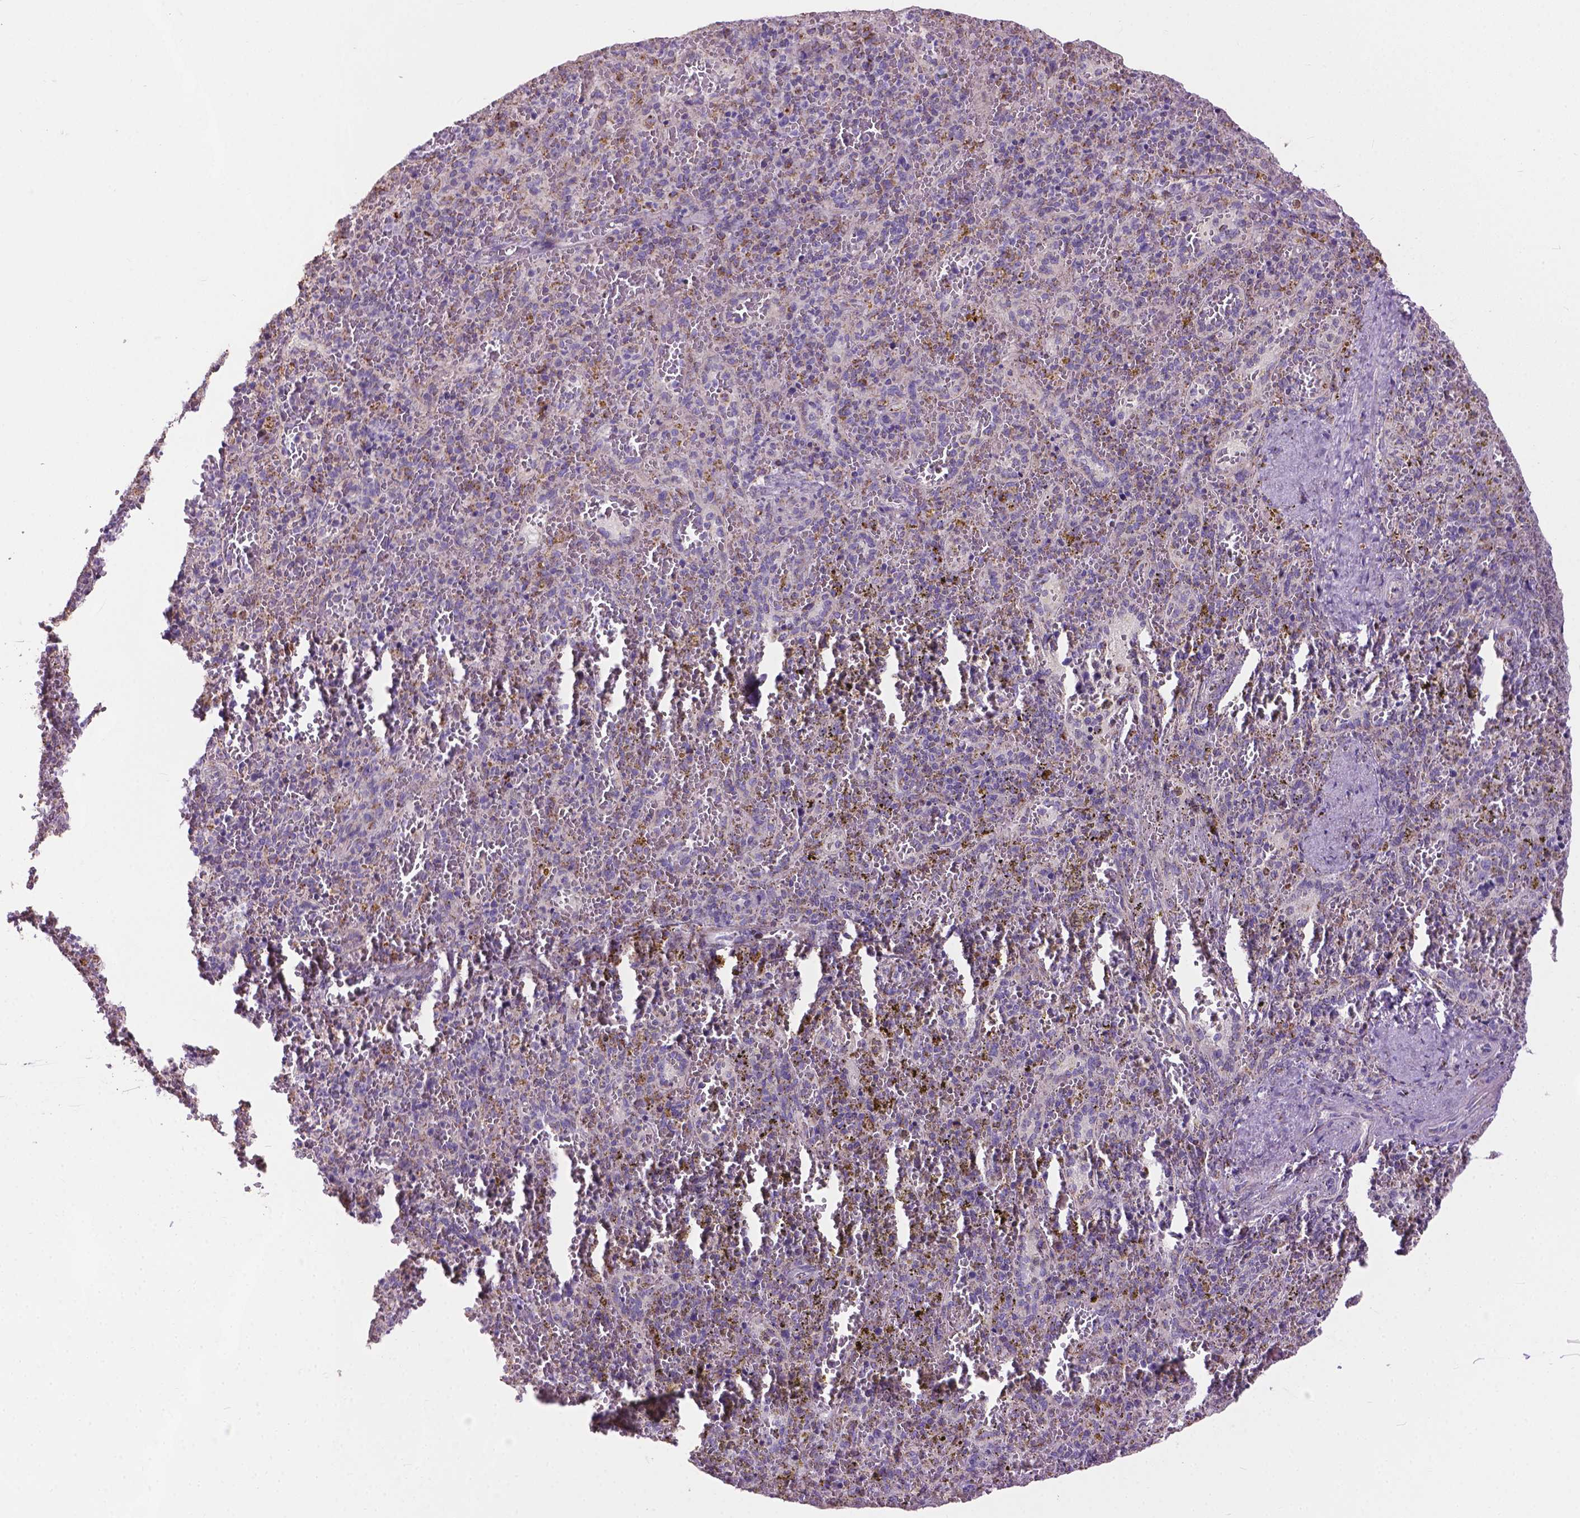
{"staining": {"intensity": "moderate", "quantity": "<25%", "location": "cytoplasmic/membranous"}, "tissue": "spleen", "cell_type": "Cells in red pulp", "image_type": "normal", "snomed": [{"axis": "morphology", "description": "Normal tissue, NOS"}, {"axis": "topography", "description": "Spleen"}], "caption": "Protein expression analysis of unremarkable human spleen reveals moderate cytoplasmic/membranous positivity in approximately <25% of cells in red pulp. The staining was performed using DAB (3,3'-diaminobenzidine) to visualize the protein expression in brown, while the nuclei were stained in blue with hematoxylin (Magnification: 20x).", "gene": "VDAC1", "patient": {"sex": "female", "age": 50}}